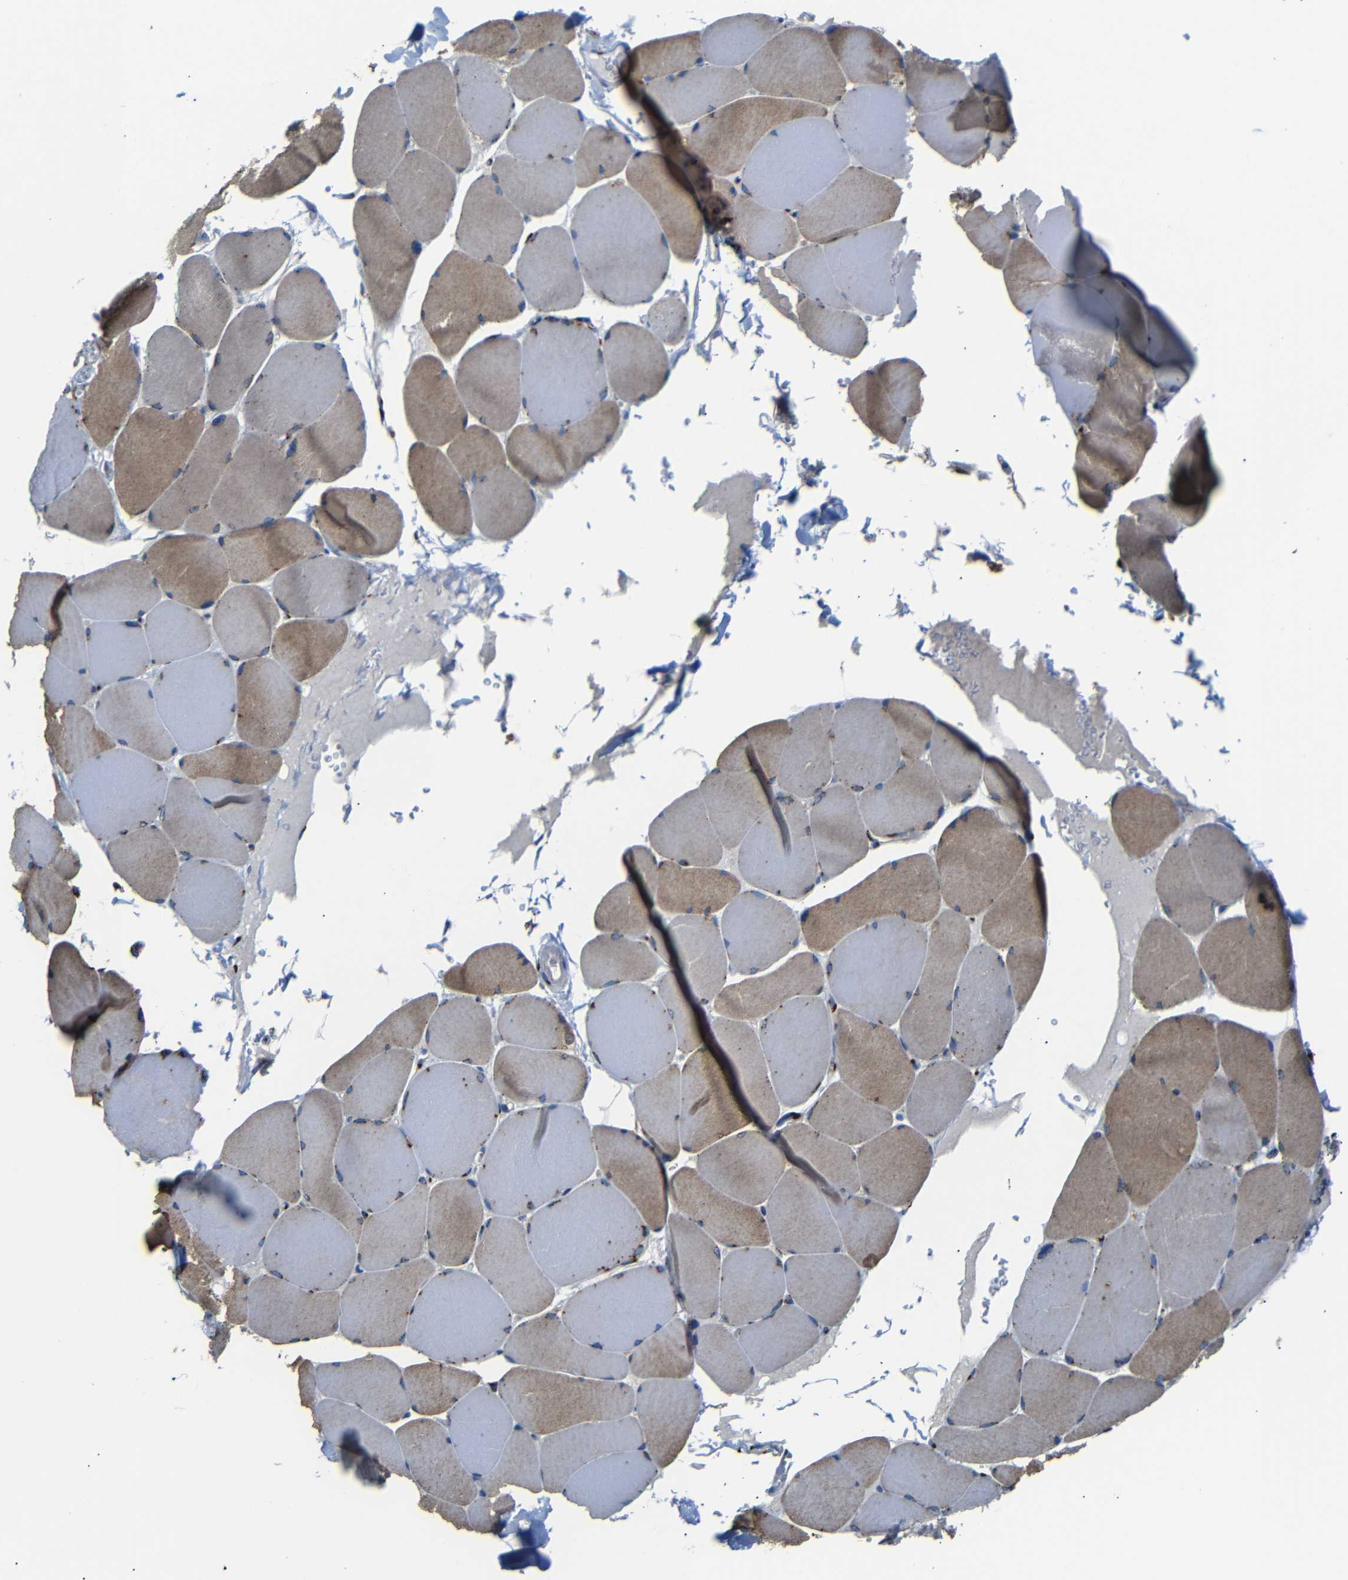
{"staining": {"intensity": "moderate", "quantity": "25%-75%", "location": "cytoplasmic/membranous"}, "tissue": "skeletal muscle", "cell_type": "Myocytes", "image_type": "normal", "snomed": [{"axis": "morphology", "description": "Normal tissue, NOS"}, {"axis": "topography", "description": "Skin"}, {"axis": "topography", "description": "Skeletal muscle"}], "caption": "DAB (3,3'-diaminobenzidine) immunohistochemical staining of benign human skeletal muscle demonstrates moderate cytoplasmic/membranous protein expression in about 25%-75% of myocytes.", "gene": "TGOLN2", "patient": {"sex": "male", "age": 83}}